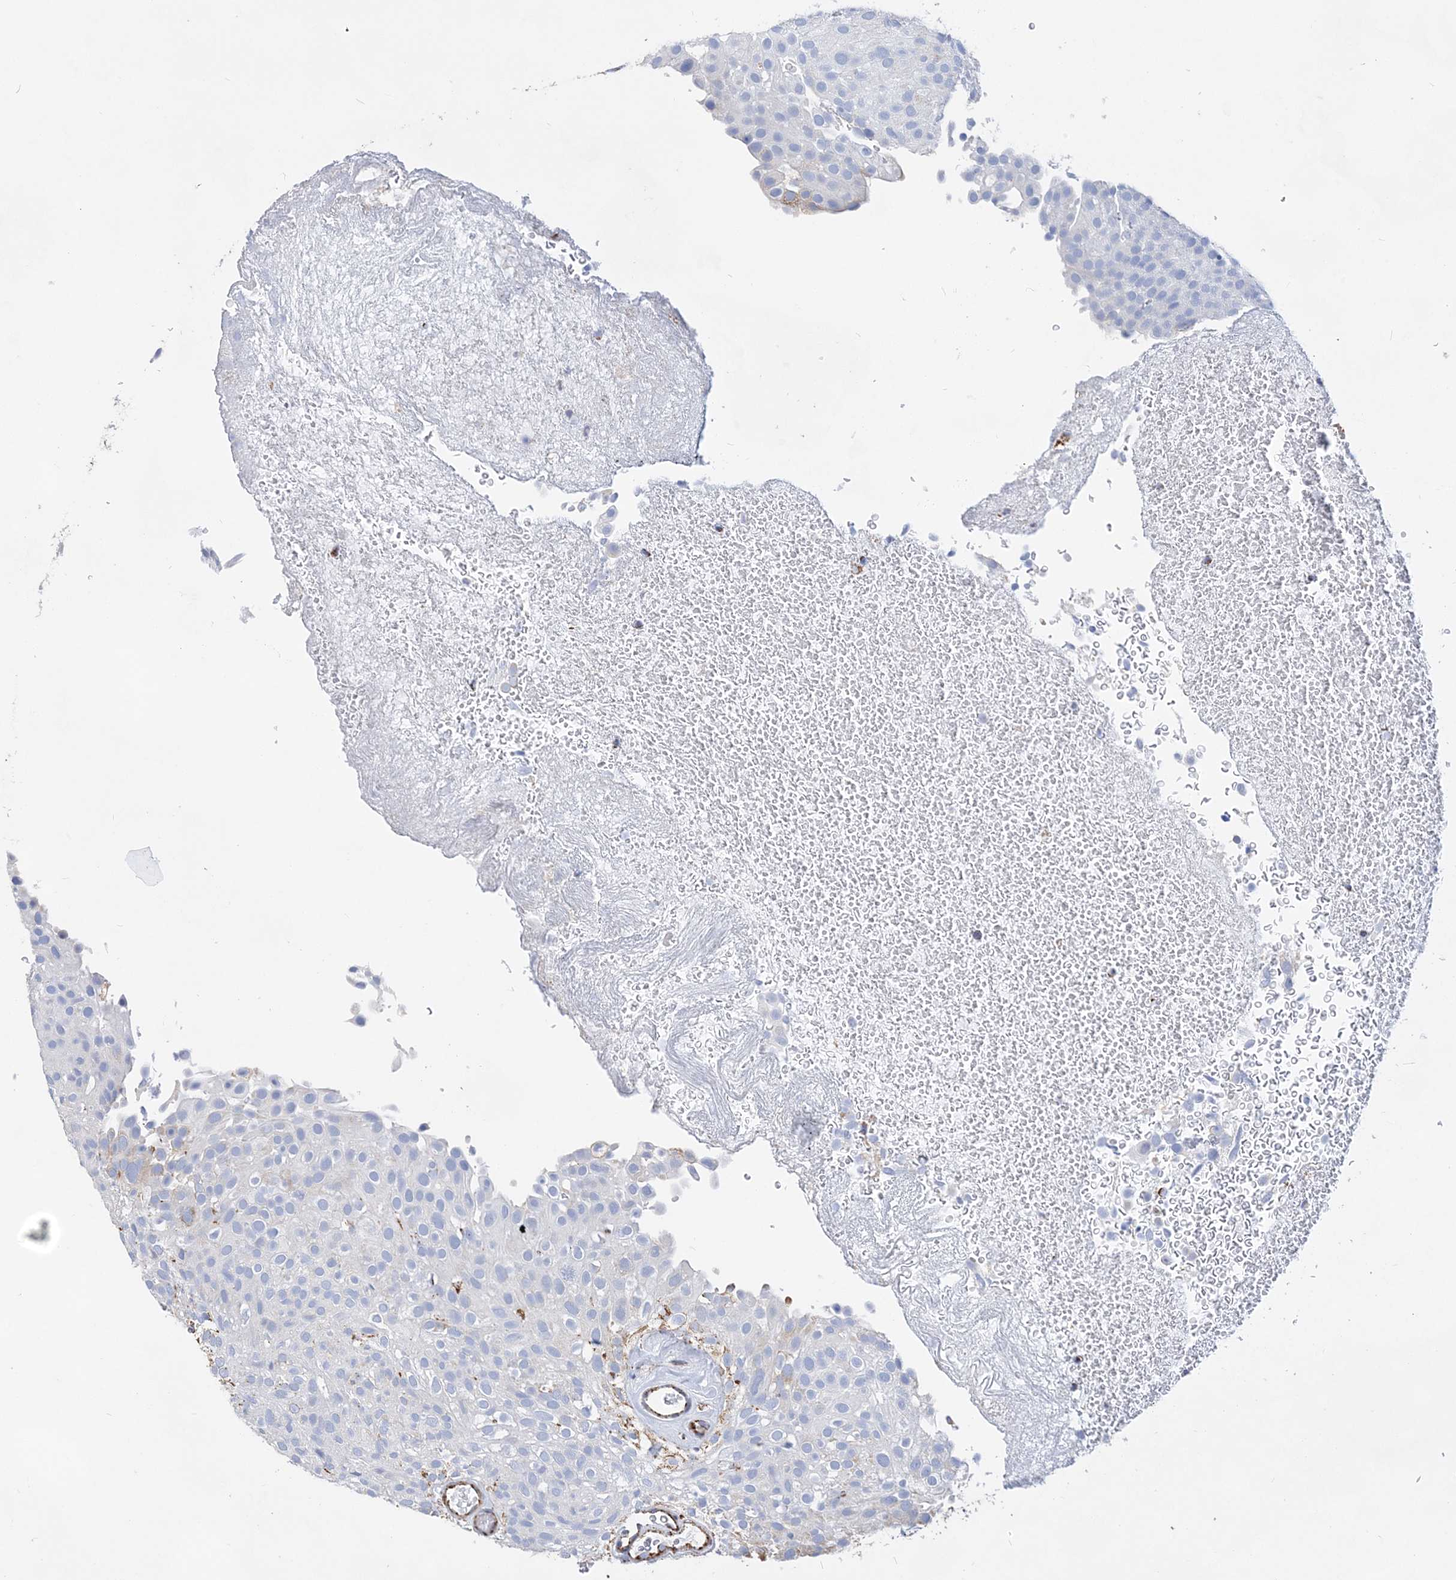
{"staining": {"intensity": "negative", "quantity": "none", "location": "none"}, "tissue": "urothelial cancer", "cell_type": "Tumor cells", "image_type": "cancer", "snomed": [{"axis": "morphology", "description": "Urothelial carcinoma, Low grade"}, {"axis": "topography", "description": "Urinary bladder"}], "caption": "Tumor cells show no significant positivity in urothelial cancer.", "gene": "ACOT9", "patient": {"sex": "male", "age": 78}}